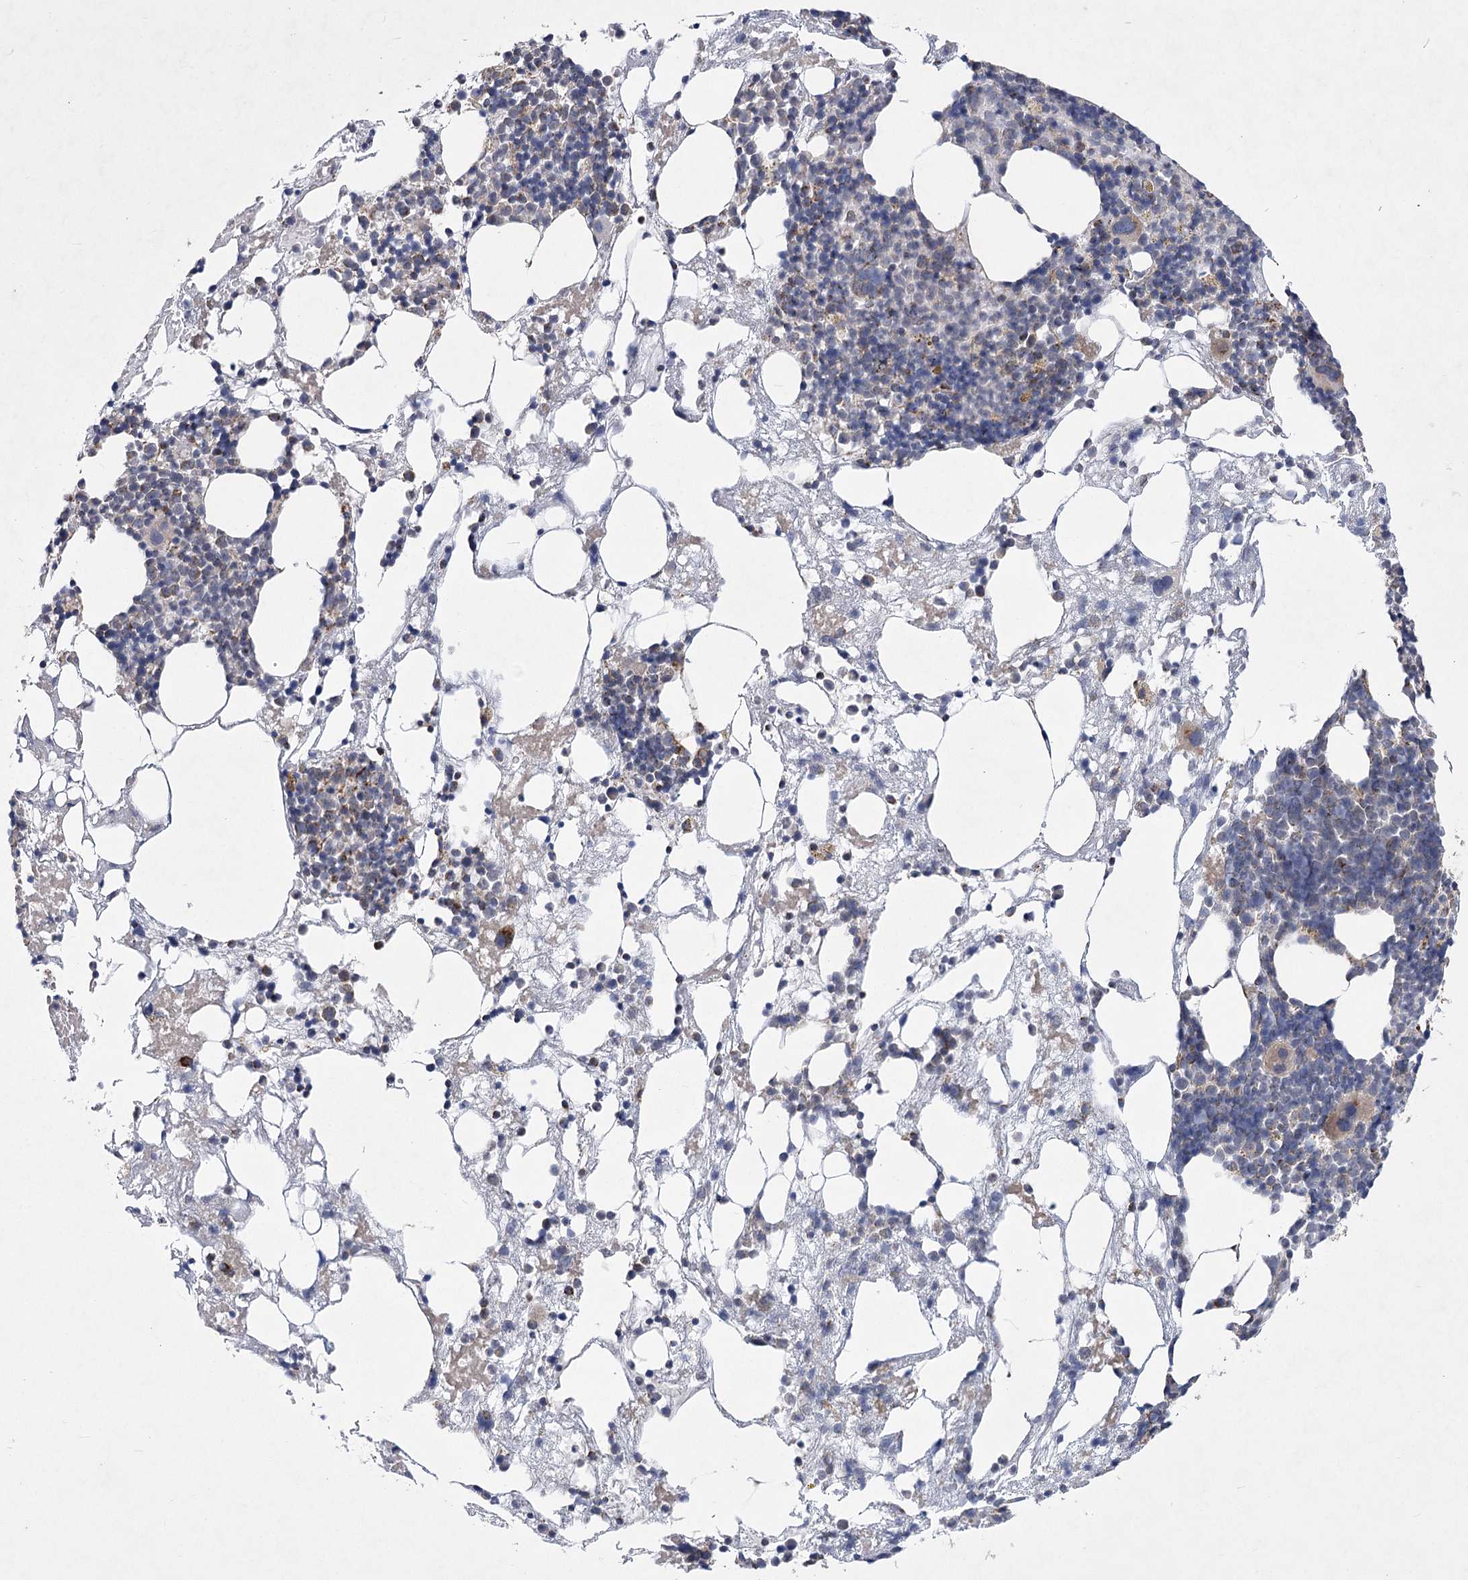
{"staining": {"intensity": "moderate", "quantity": "<25%", "location": "cytoplasmic/membranous"}, "tissue": "bone marrow", "cell_type": "Hematopoietic cells", "image_type": "normal", "snomed": [{"axis": "morphology", "description": "Normal tissue, NOS"}, {"axis": "topography", "description": "Bone marrow"}], "caption": "High-power microscopy captured an immunohistochemistry histopathology image of benign bone marrow, revealing moderate cytoplasmic/membranous positivity in about <25% of hematopoietic cells.", "gene": "PDHB", "patient": {"sex": "male", "age": 48}}